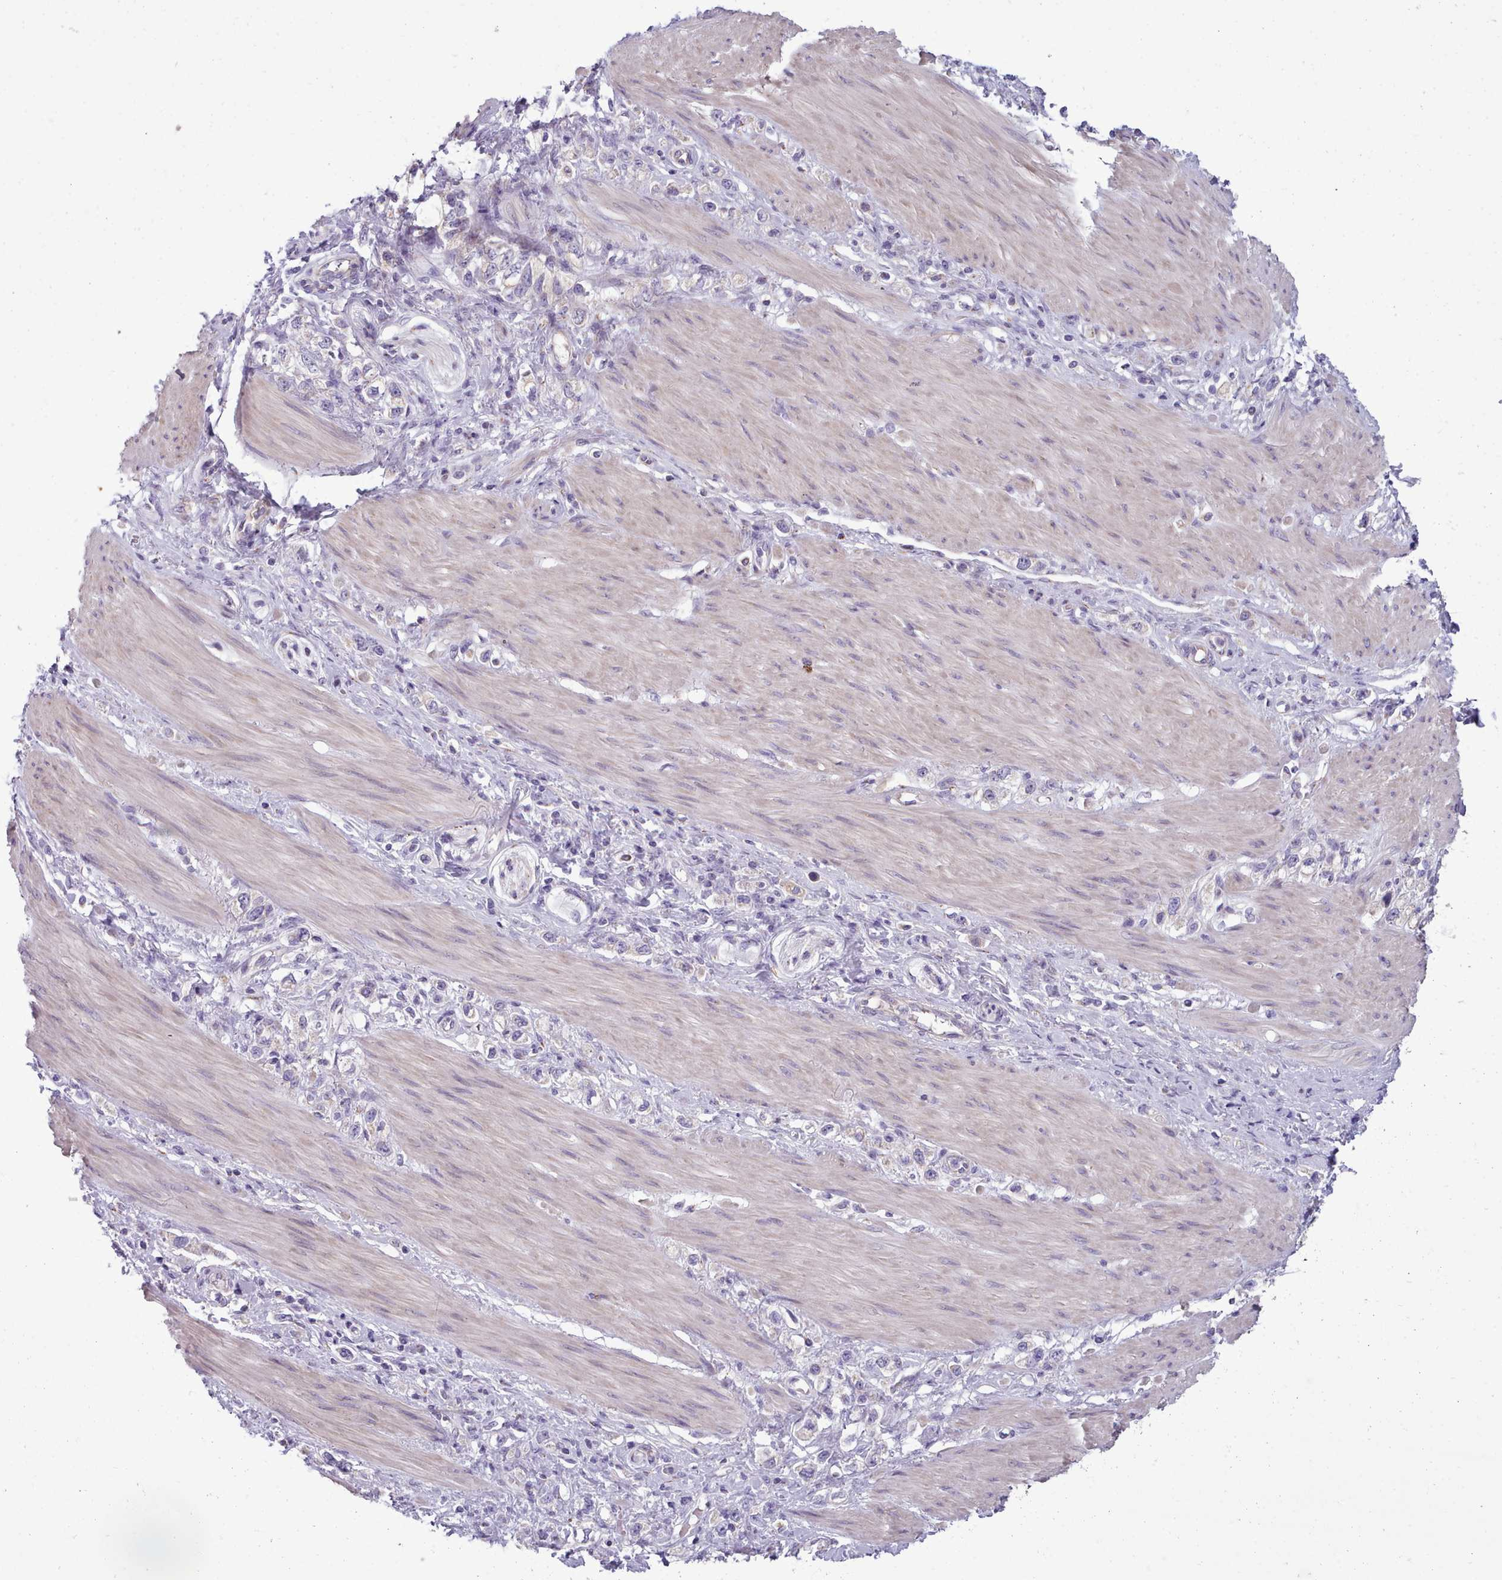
{"staining": {"intensity": "negative", "quantity": "none", "location": "none"}, "tissue": "stomach cancer", "cell_type": "Tumor cells", "image_type": "cancer", "snomed": [{"axis": "morphology", "description": "Adenocarcinoma, NOS"}, {"axis": "topography", "description": "Stomach"}], "caption": "This is an immunohistochemistry image of human stomach adenocarcinoma. There is no expression in tumor cells.", "gene": "SLC52A3", "patient": {"sex": "female", "age": 65}}